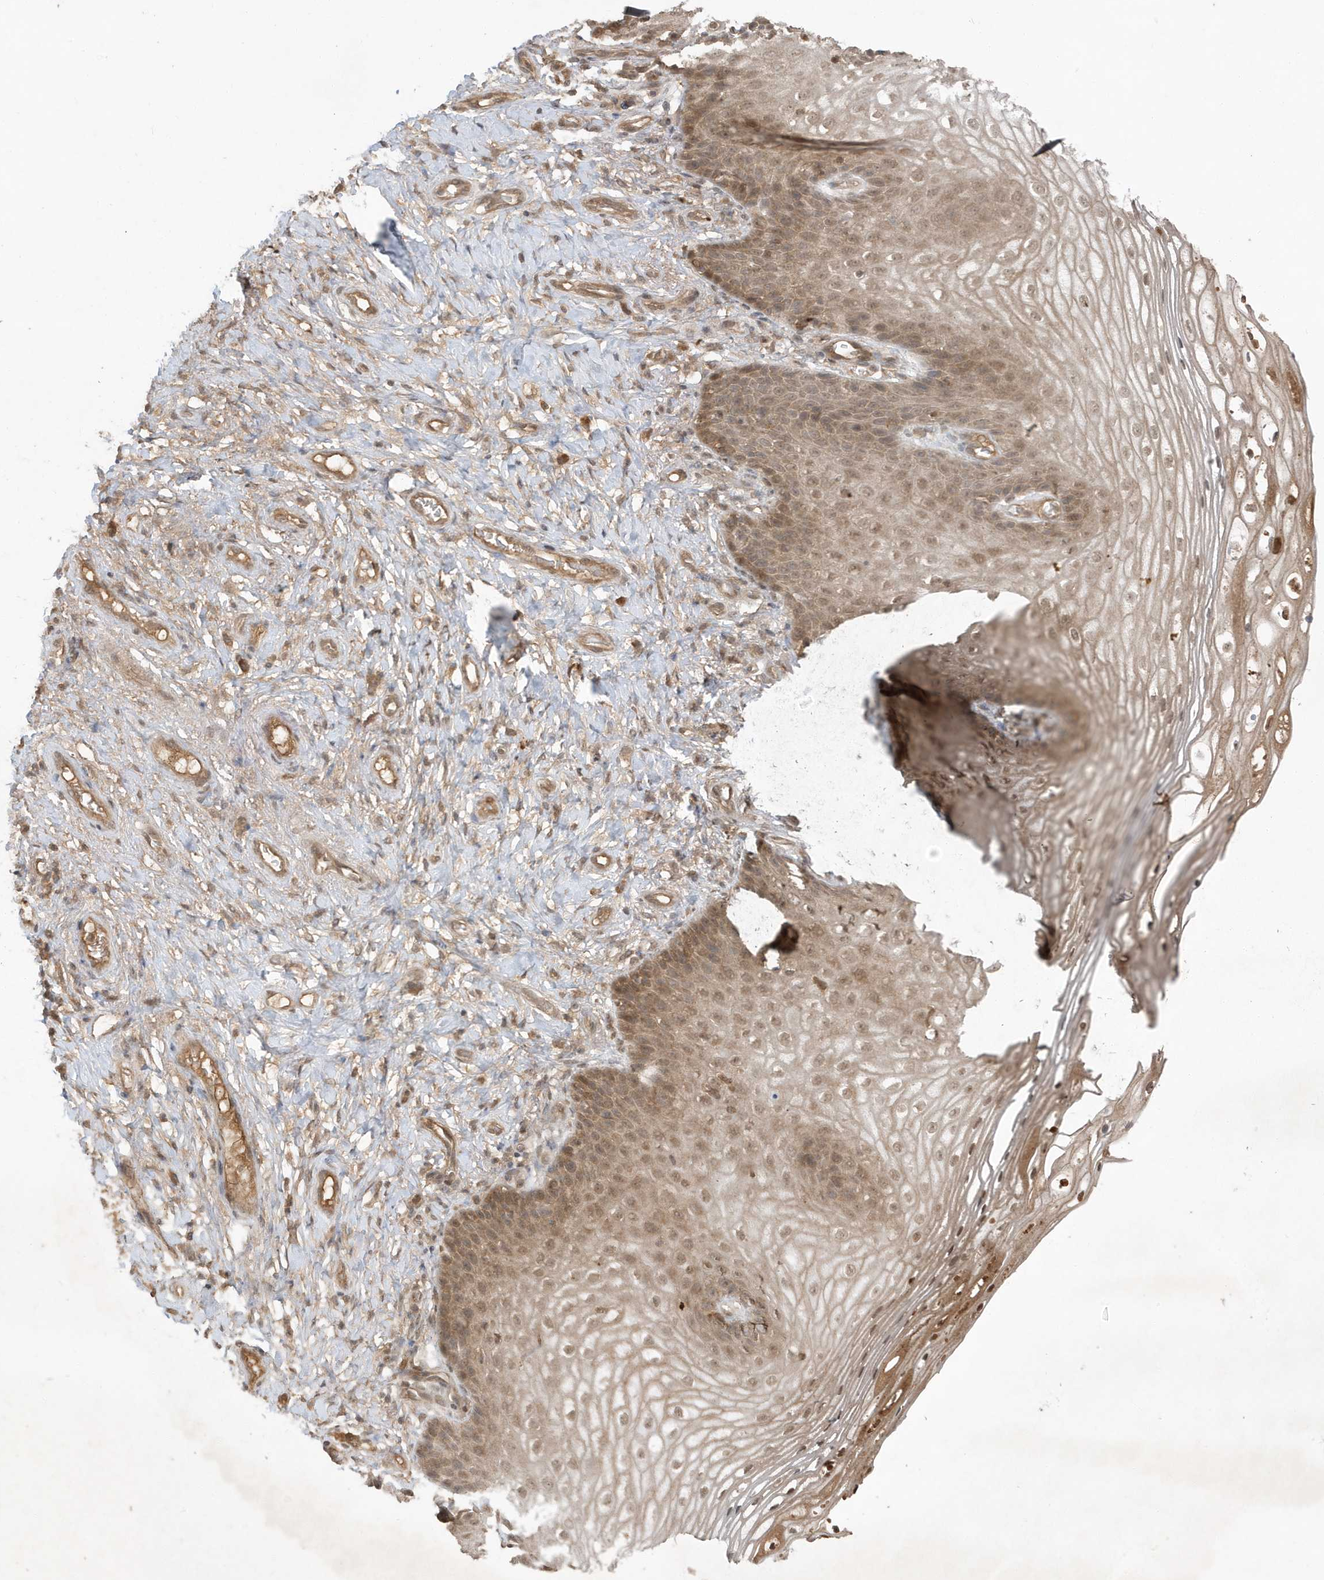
{"staining": {"intensity": "moderate", "quantity": ">75%", "location": "cytoplasmic/membranous,nuclear"}, "tissue": "vagina", "cell_type": "Squamous epithelial cells", "image_type": "normal", "snomed": [{"axis": "morphology", "description": "Normal tissue, NOS"}, {"axis": "topography", "description": "Vagina"}], "caption": "Immunohistochemical staining of normal human vagina shows moderate cytoplasmic/membranous,nuclear protein staining in about >75% of squamous epithelial cells.", "gene": "ABCB9", "patient": {"sex": "female", "age": 60}}